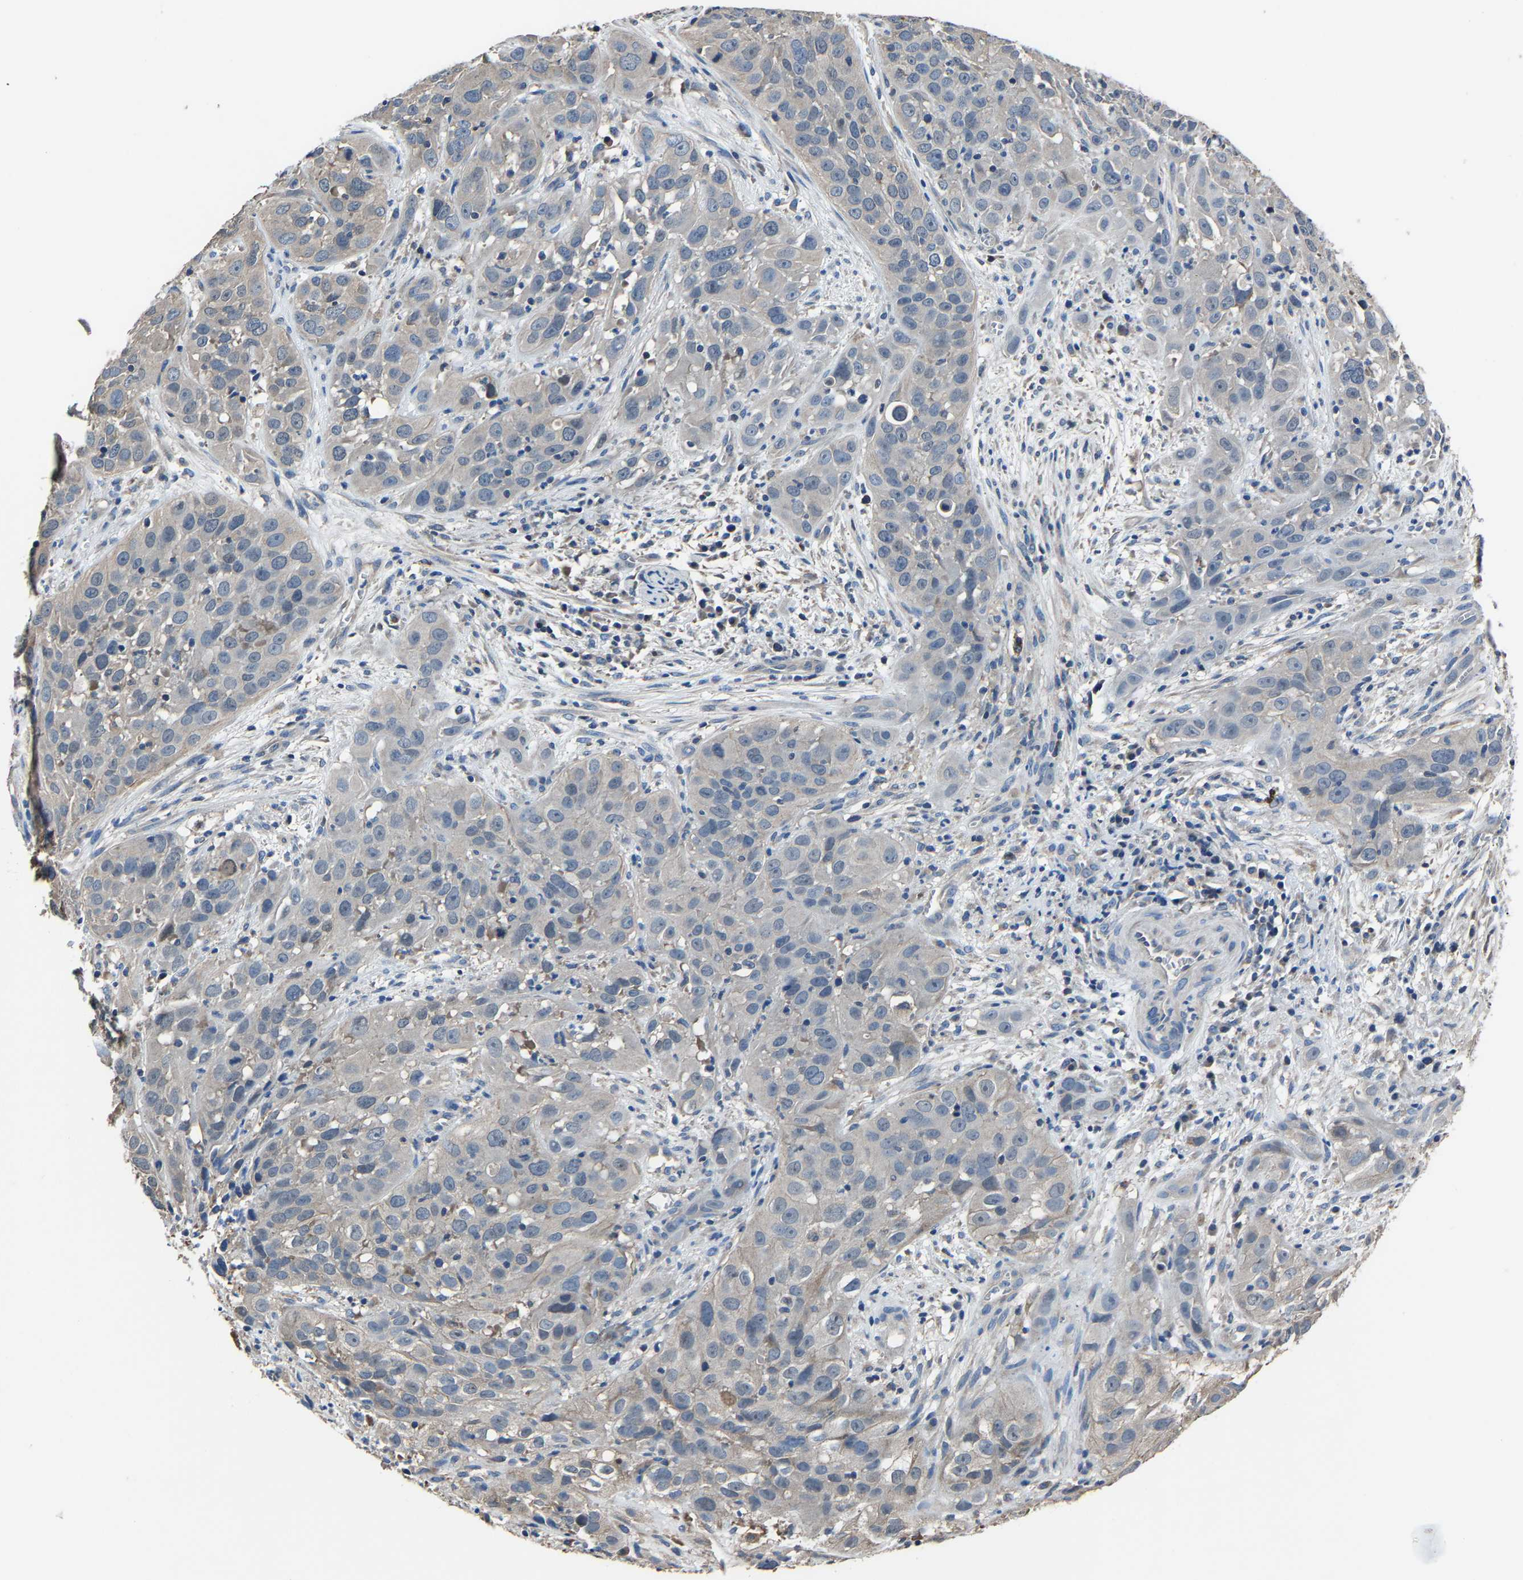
{"staining": {"intensity": "negative", "quantity": "none", "location": "none"}, "tissue": "cervical cancer", "cell_type": "Tumor cells", "image_type": "cancer", "snomed": [{"axis": "morphology", "description": "Squamous cell carcinoma, NOS"}, {"axis": "topography", "description": "Cervix"}], "caption": "Tumor cells show no significant protein expression in cervical cancer. The staining is performed using DAB brown chromogen with nuclei counter-stained in using hematoxylin.", "gene": "STRBP", "patient": {"sex": "female", "age": 32}}